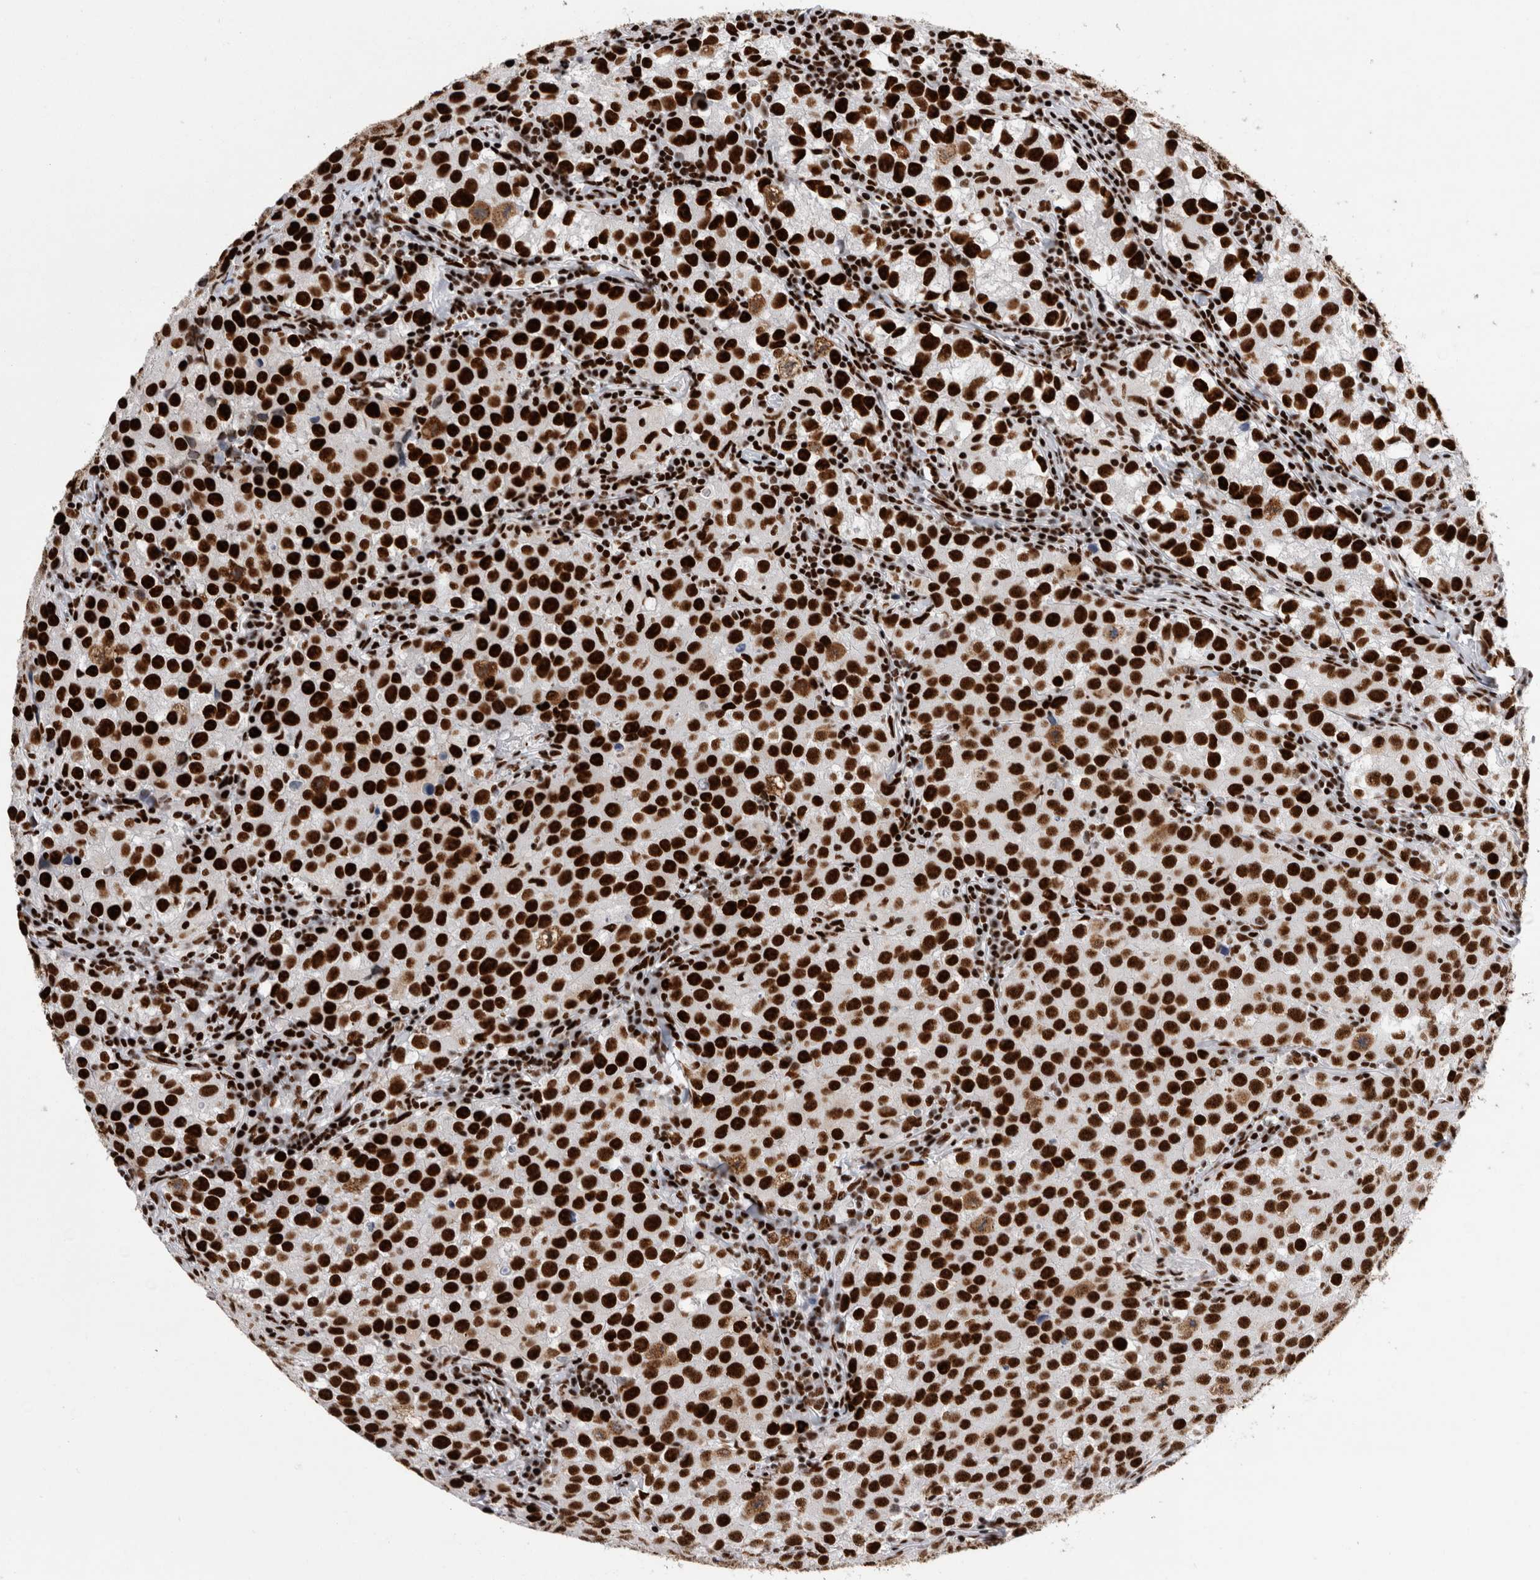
{"staining": {"intensity": "strong", "quantity": ">75%", "location": "nuclear"}, "tissue": "testis cancer", "cell_type": "Tumor cells", "image_type": "cancer", "snomed": [{"axis": "morphology", "description": "Seminoma, NOS"}, {"axis": "morphology", "description": "Carcinoma, Embryonal, NOS"}, {"axis": "topography", "description": "Testis"}], "caption": "IHC image of neoplastic tissue: testis cancer stained using immunohistochemistry exhibits high levels of strong protein expression localized specifically in the nuclear of tumor cells, appearing as a nuclear brown color.", "gene": "RBM6", "patient": {"sex": "male", "age": 43}}